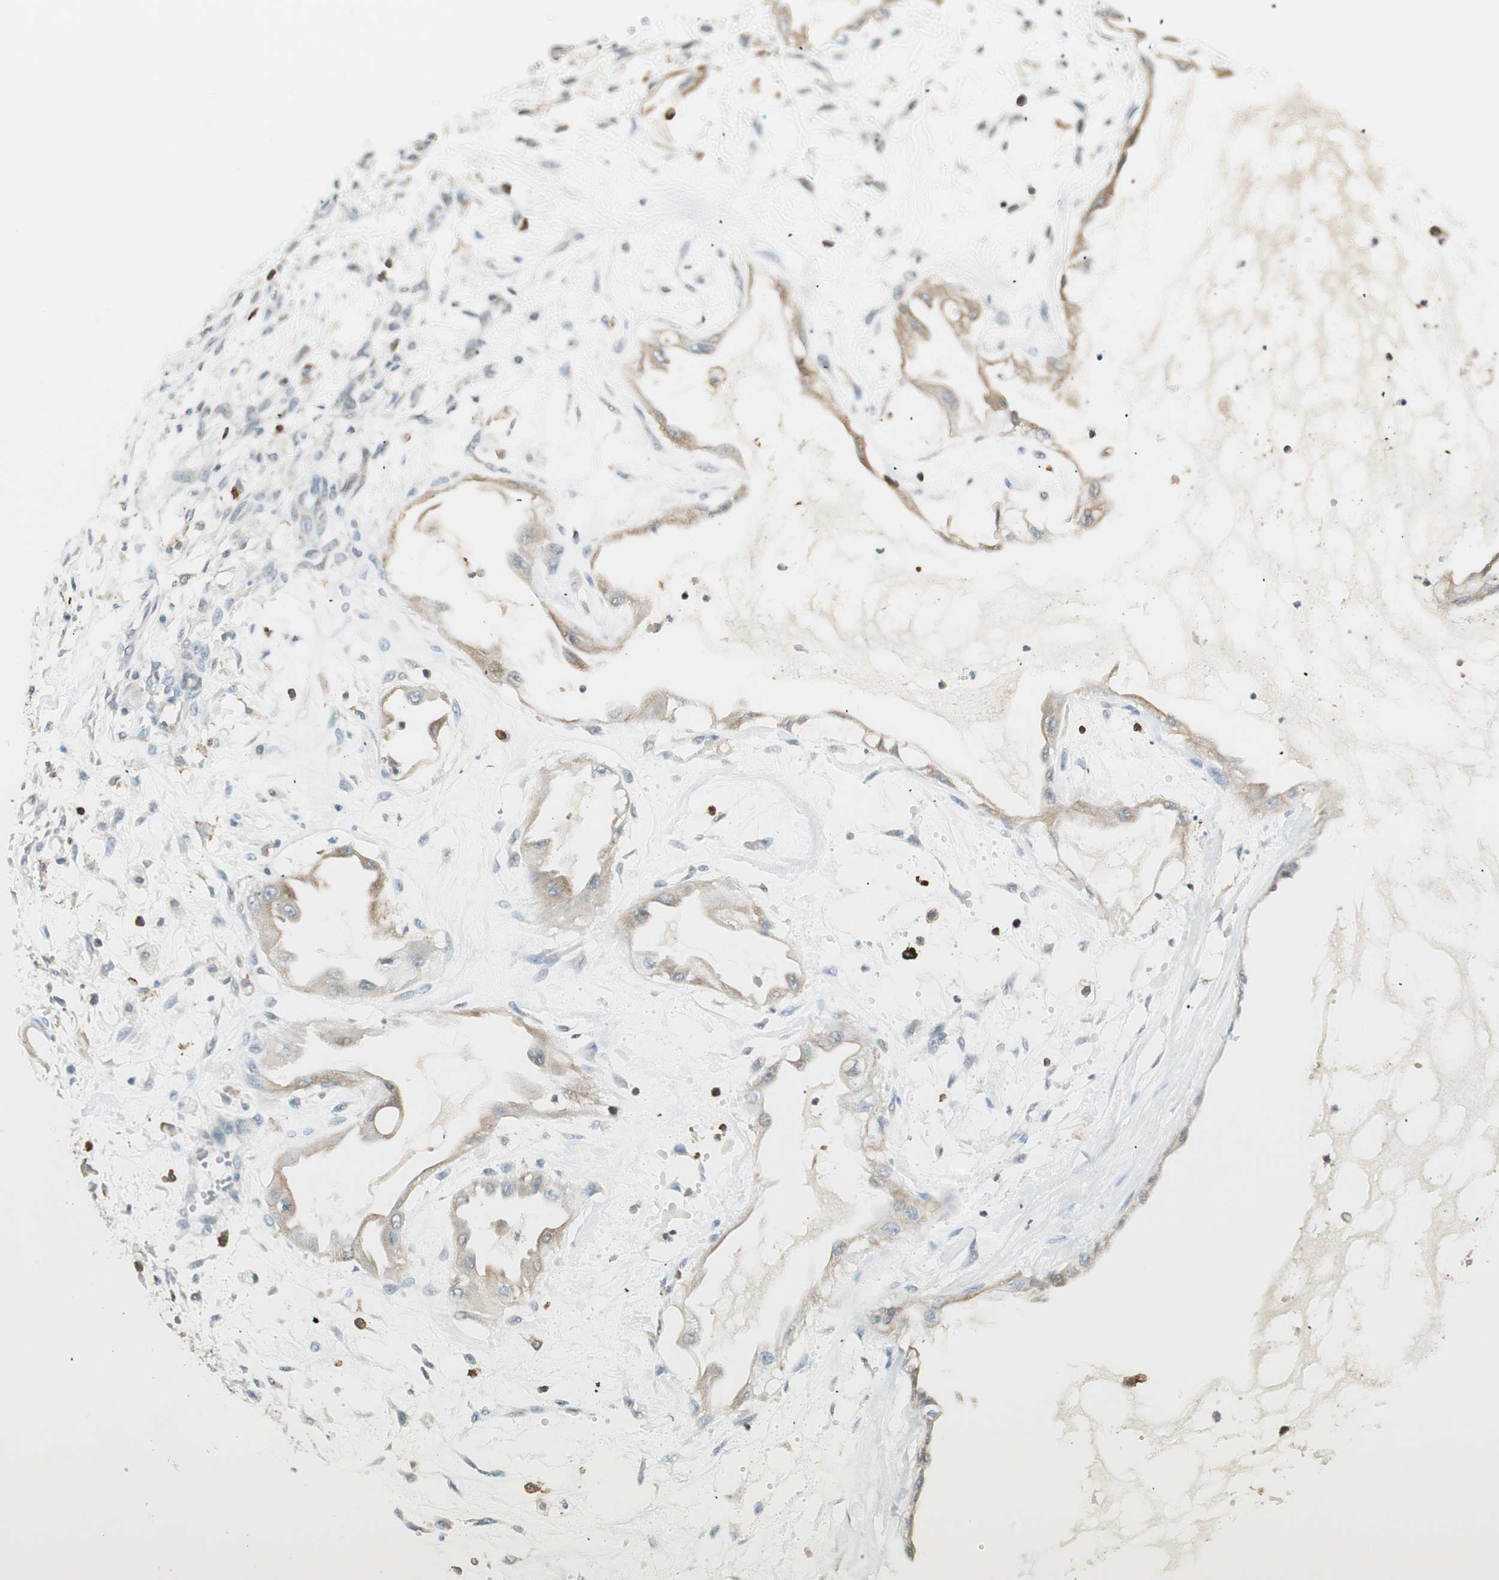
{"staining": {"intensity": "moderate", "quantity": "25%-75%", "location": "cytoplasmic/membranous"}, "tissue": "ovarian cancer", "cell_type": "Tumor cells", "image_type": "cancer", "snomed": [{"axis": "morphology", "description": "Carcinoma, NOS"}, {"axis": "morphology", "description": "Carcinoma, endometroid"}, {"axis": "topography", "description": "Ovary"}], "caption": "A brown stain shows moderate cytoplasmic/membranous positivity of a protein in ovarian carcinoma tumor cells.", "gene": "HPGD", "patient": {"sex": "female", "age": 50}}